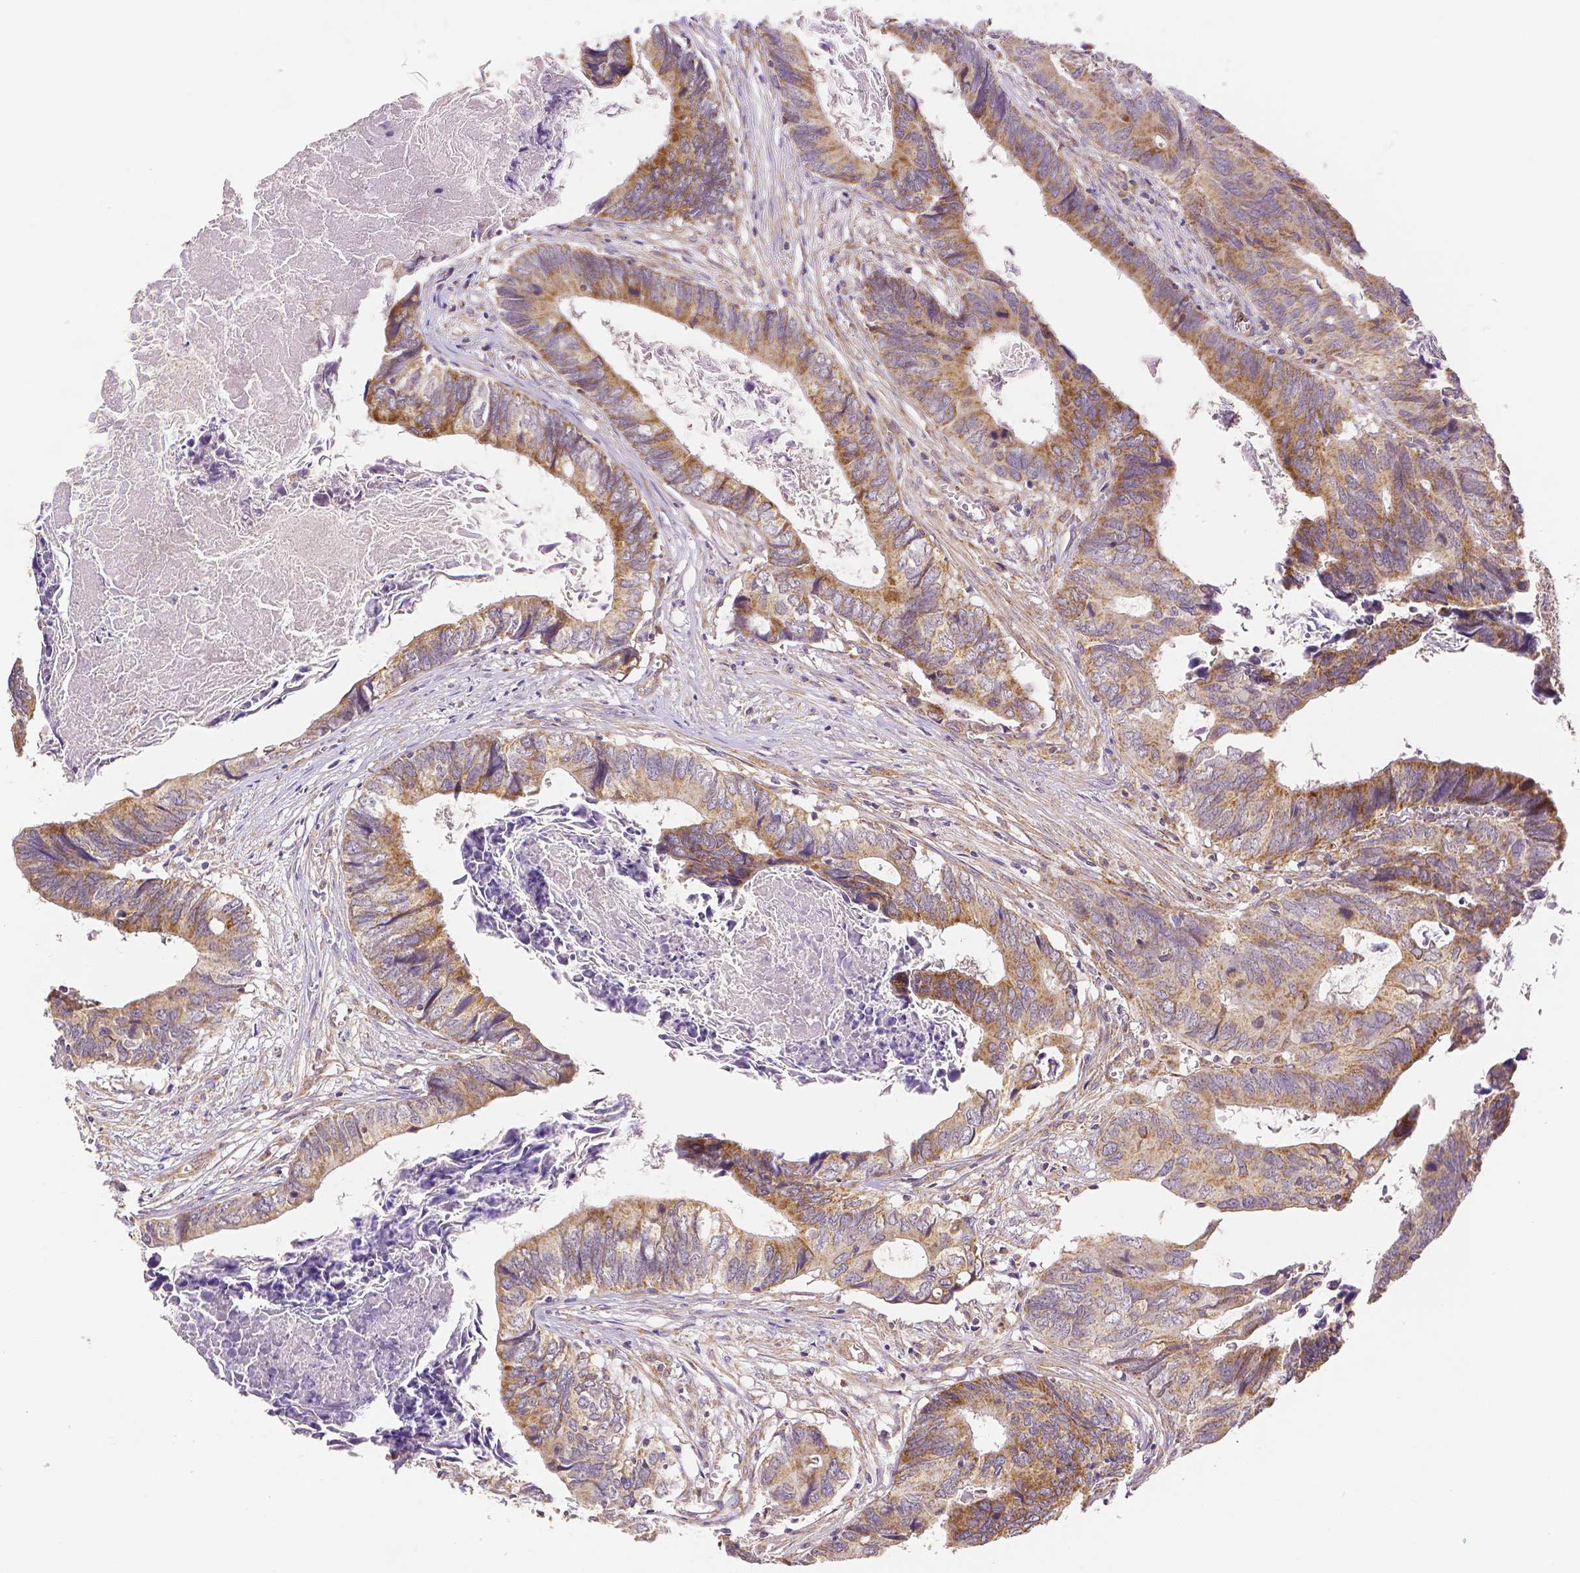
{"staining": {"intensity": "moderate", "quantity": ">75%", "location": "cytoplasmic/membranous"}, "tissue": "colorectal cancer", "cell_type": "Tumor cells", "image_type": "cancer", "snomed": [{"axis": "morphology", "description": "Adenocarcinoma, NOS"}, {"axis": "topography", "description": "Colon"}], "caption": "Moderate cytoplasmic/membranous expression is seen in approximately >75% of tumor cells in colorectal adenocarcinoma.", "gene": "RHOT1", "patient": {"sex": "female", "age": 82}}